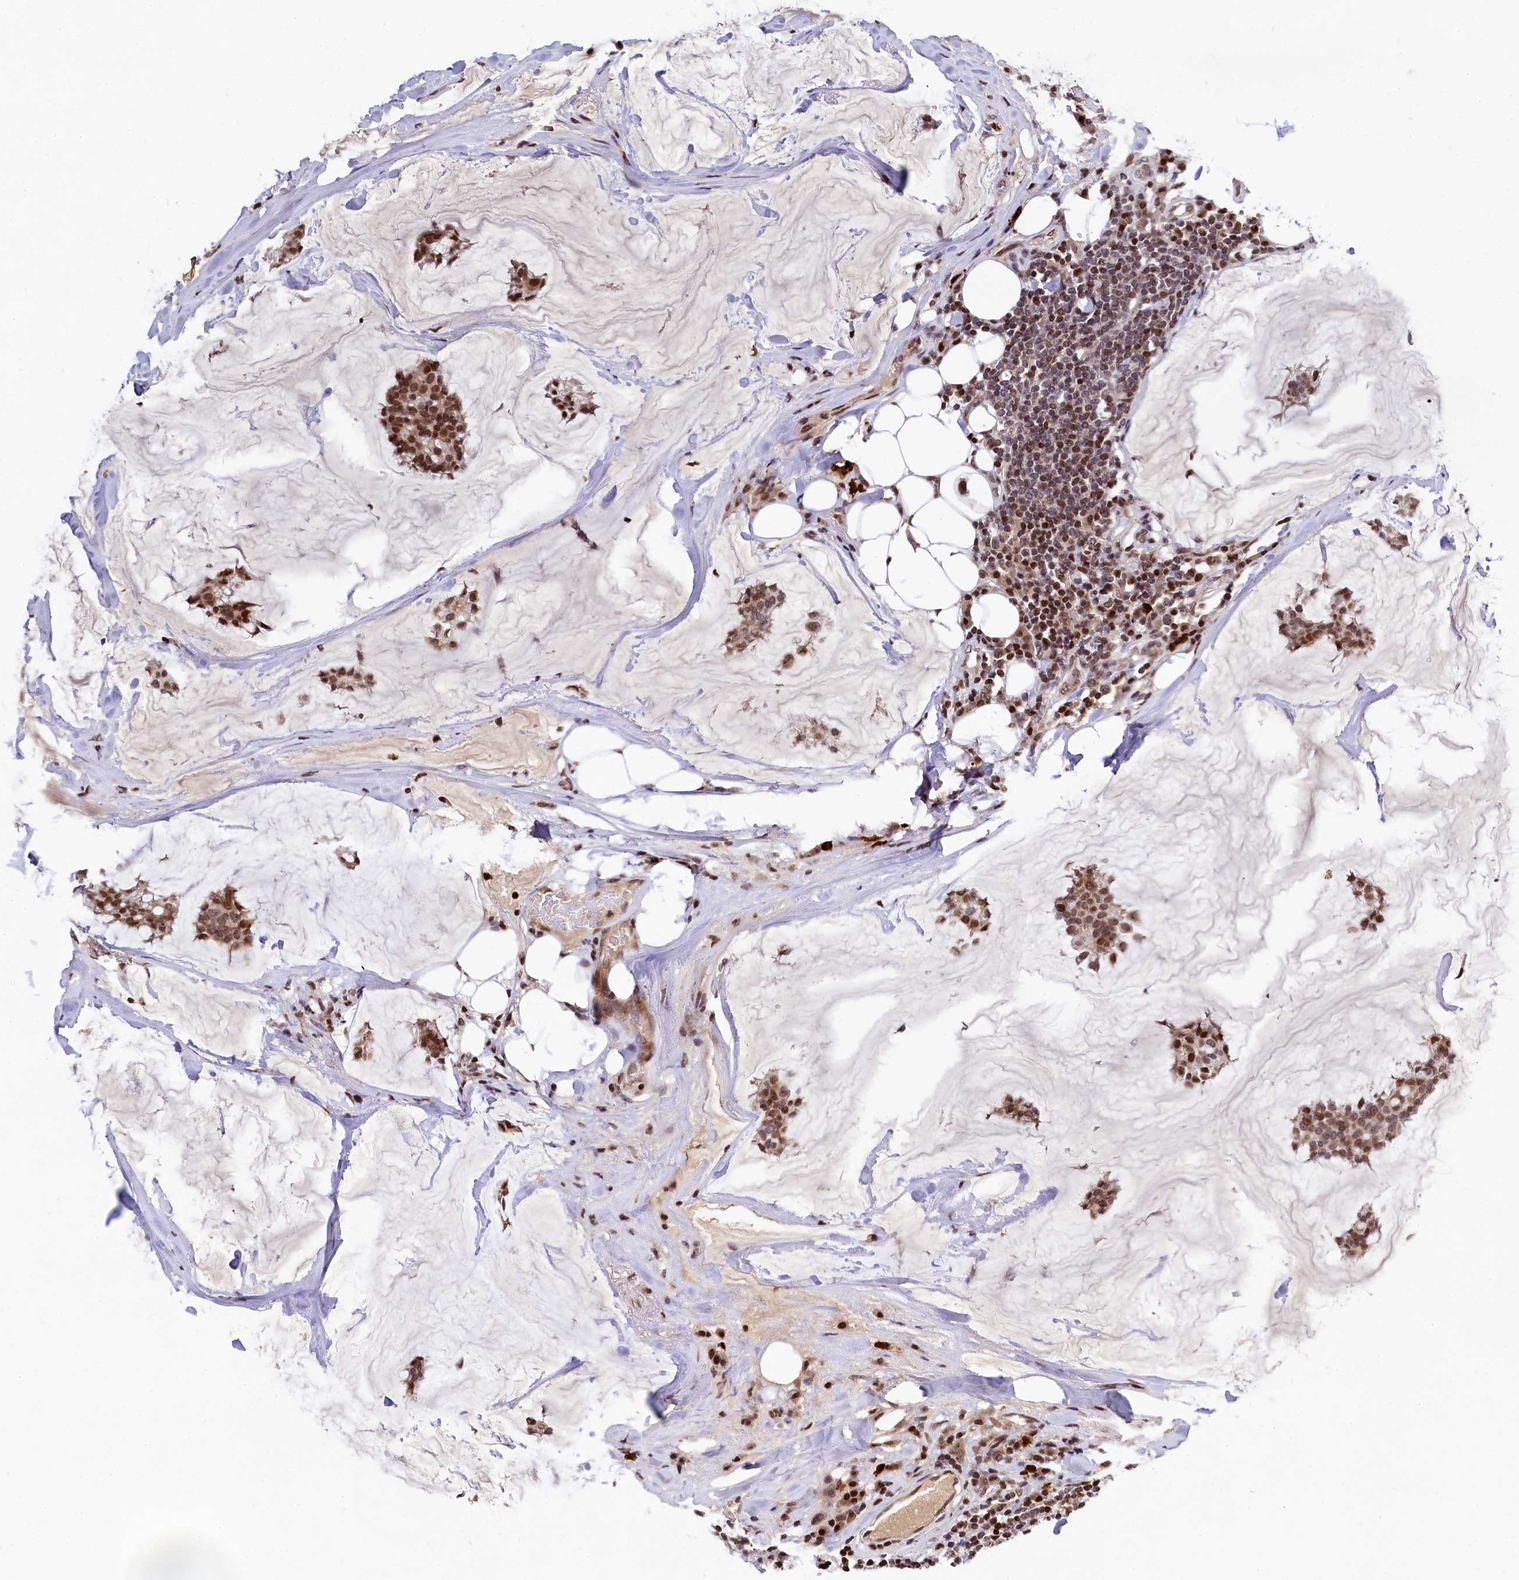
{"staining": {"intensity": "moderate", "quantity": ">75%", "location": "nuclear"}, "tissue": "breast cancer", "cell_type": "Tumor cells", "image_type": "cancer", "snomed": [{"axis": "morphology", "description": "Duct carcinoma"}, {"axis": "topography", "description": "Breast"}], "caption": "The image displays staining of breast cancer (invasive ductal carcinoma), revealing moderate nuclear protein expression (brown color) within tumor cells.", "gene": "FAM217B", "patient": {"sex": "female", "age": 93}}